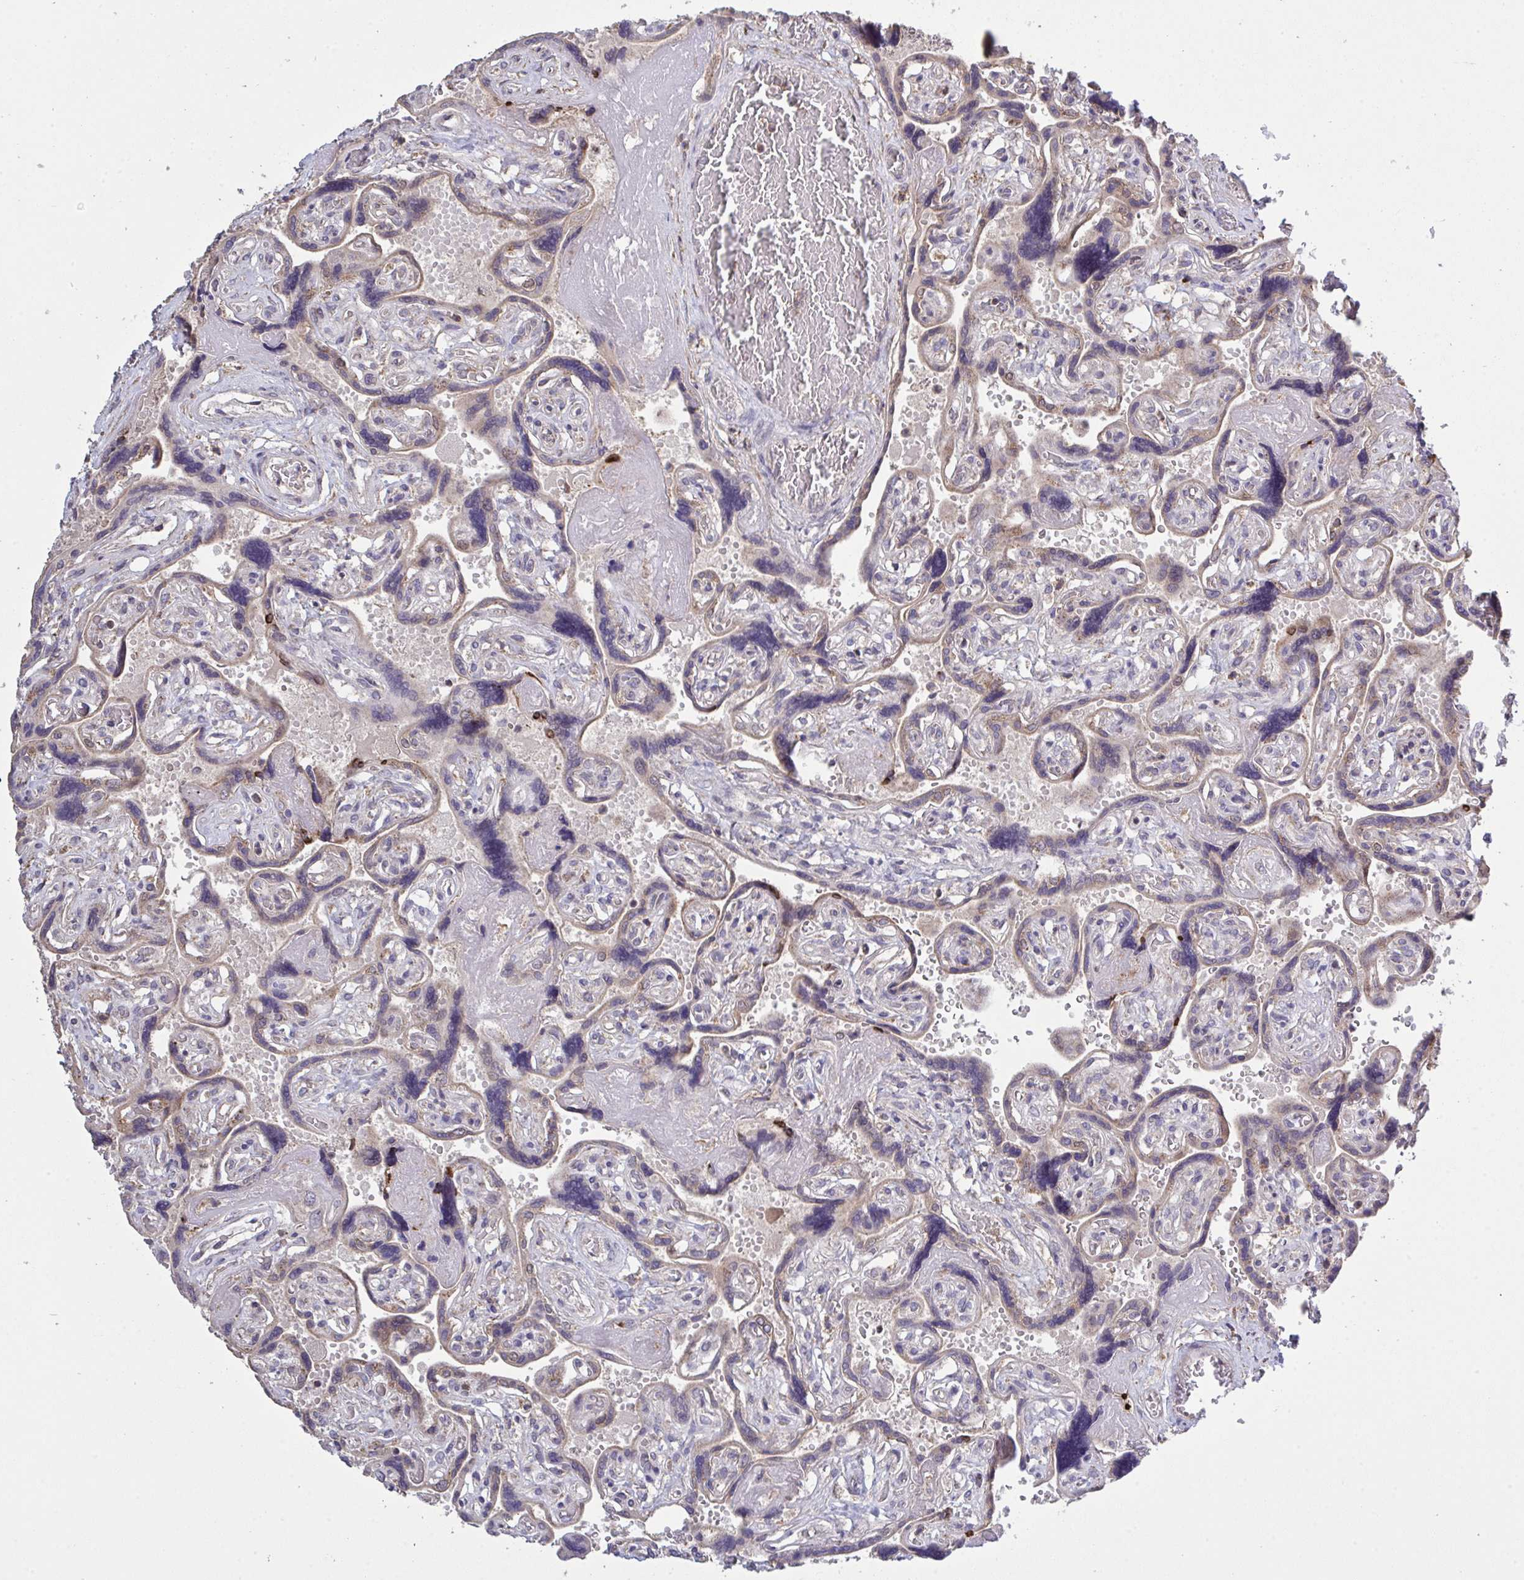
{"staining": {"intensity": "weak", "quantity": "25%-75%", "location": "cytoplasmic/membranous"}, "tissue": "placenta", "cell_type": "Decidual cells", "image_type": "normal", "snomed": [{"axis": "morphology", "description": "Normal tissue, NOS"}, {"axis": "topography", "description": "Placenta"}], "caption": "A histopathology image of human placenta stained for a protein exhibits weak cytoplasmic/membranous brown staining in decidual cells.", "gene": "PPM1H", "patient": {"sex": "female", "age": 32}}